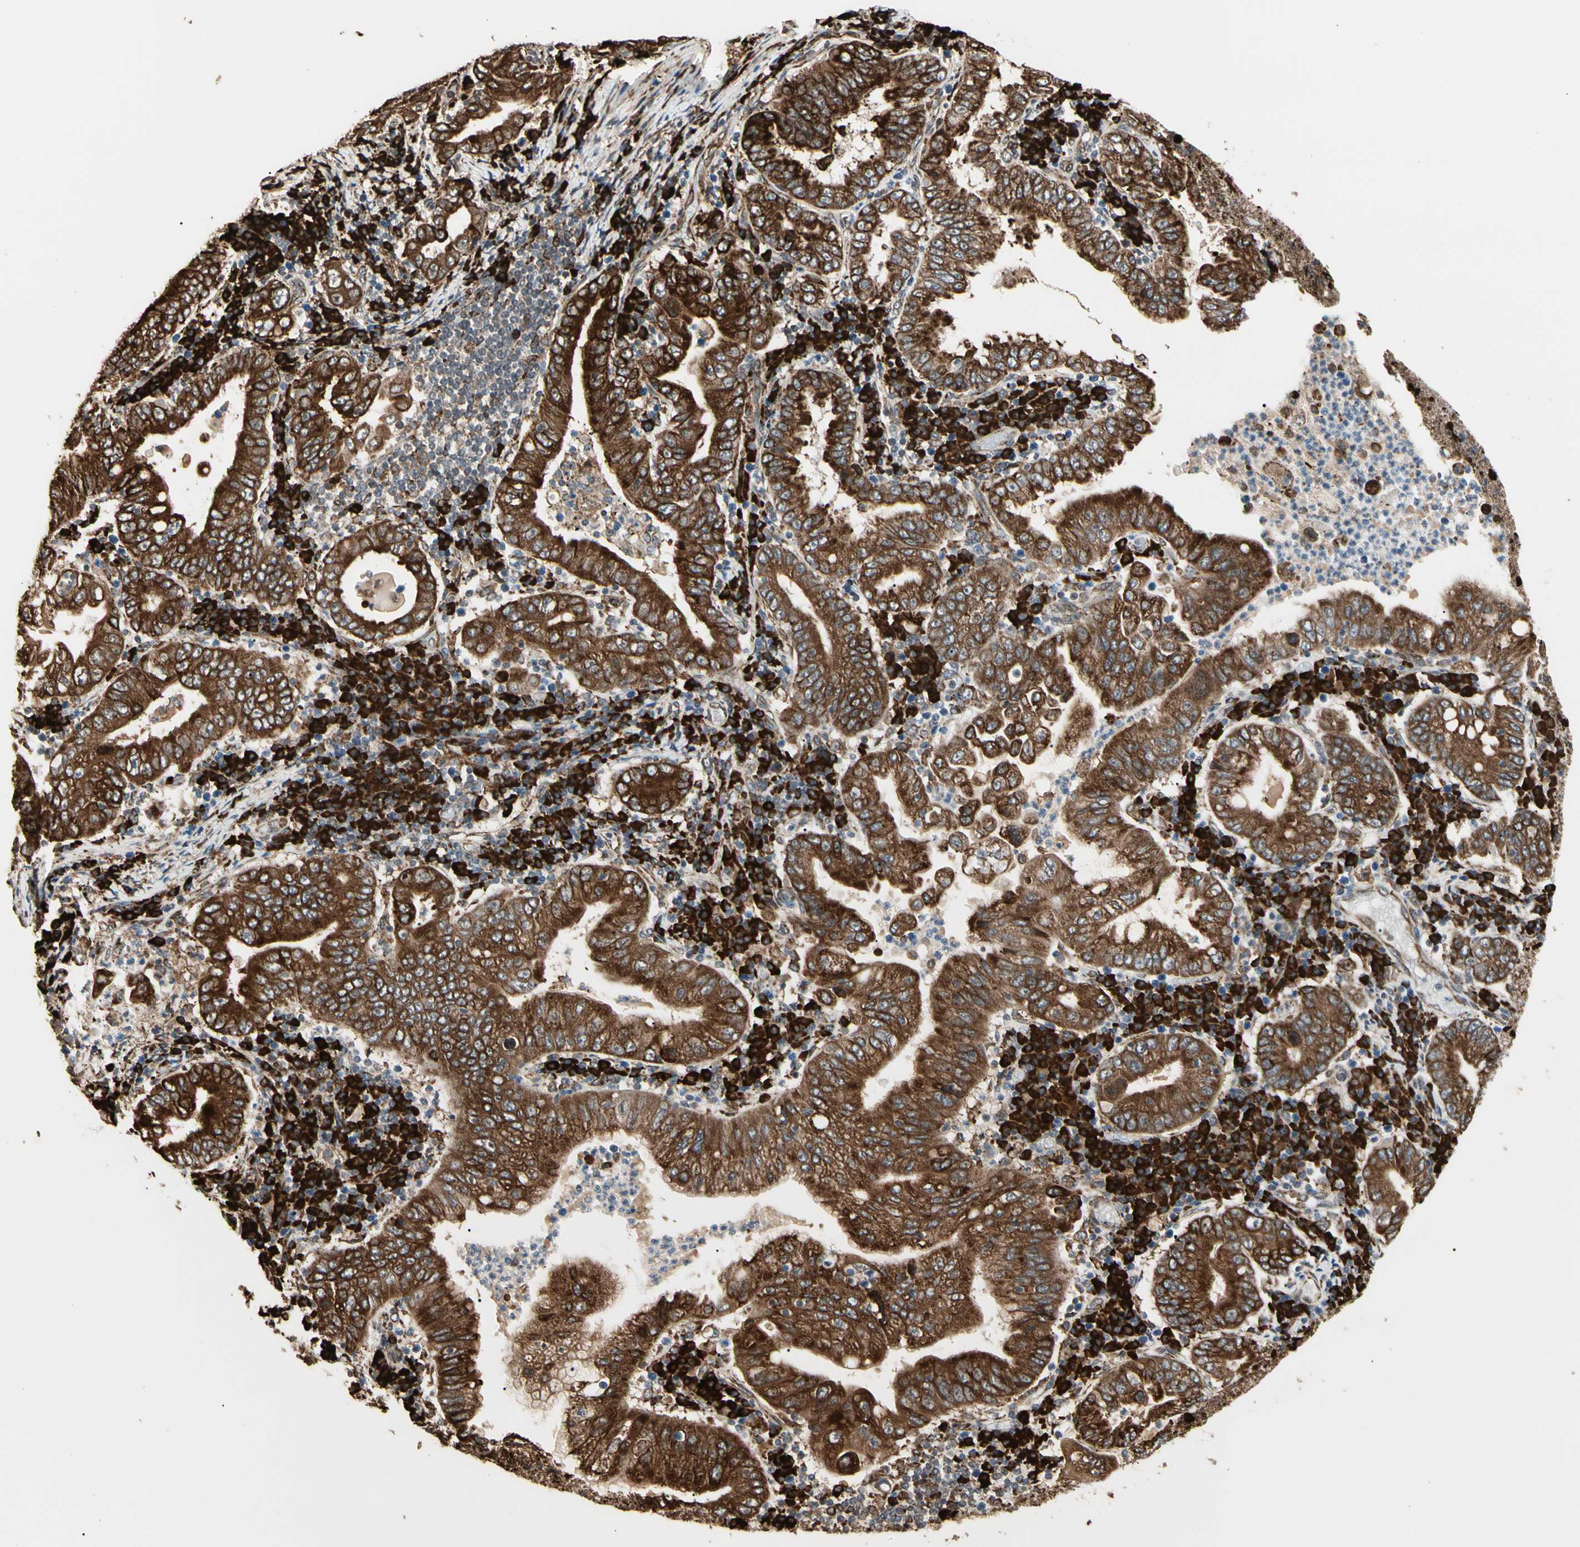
{"staining": {"intensity": "strong", "quantity": ">75%", "location": "cytoplasmic/membranous"}, "tissue": "stomach cancer", "cell_type": "Tumor cells", "image_type": "cancer", "snomed": [{"axis": "morphology", "description": "Normal tissue, NOS"}, {"axis": "morphology", "description": "Adenocarcinoma, NOS"}, {"axis": "topography", "description": "Esophagus"}, {"axis": "topography", "description": "Stomach, upper"}, {"axis": "topography", "description": "Peripheral nerve tissue"}], "caption": "Strong cytoplasmic/membranous protein expression is present in approximately >75% of tumor cells in adenocarcinoma (stomach).", "gene": "HSP90B1", "patient": {"sex": "male", "age": 62}}